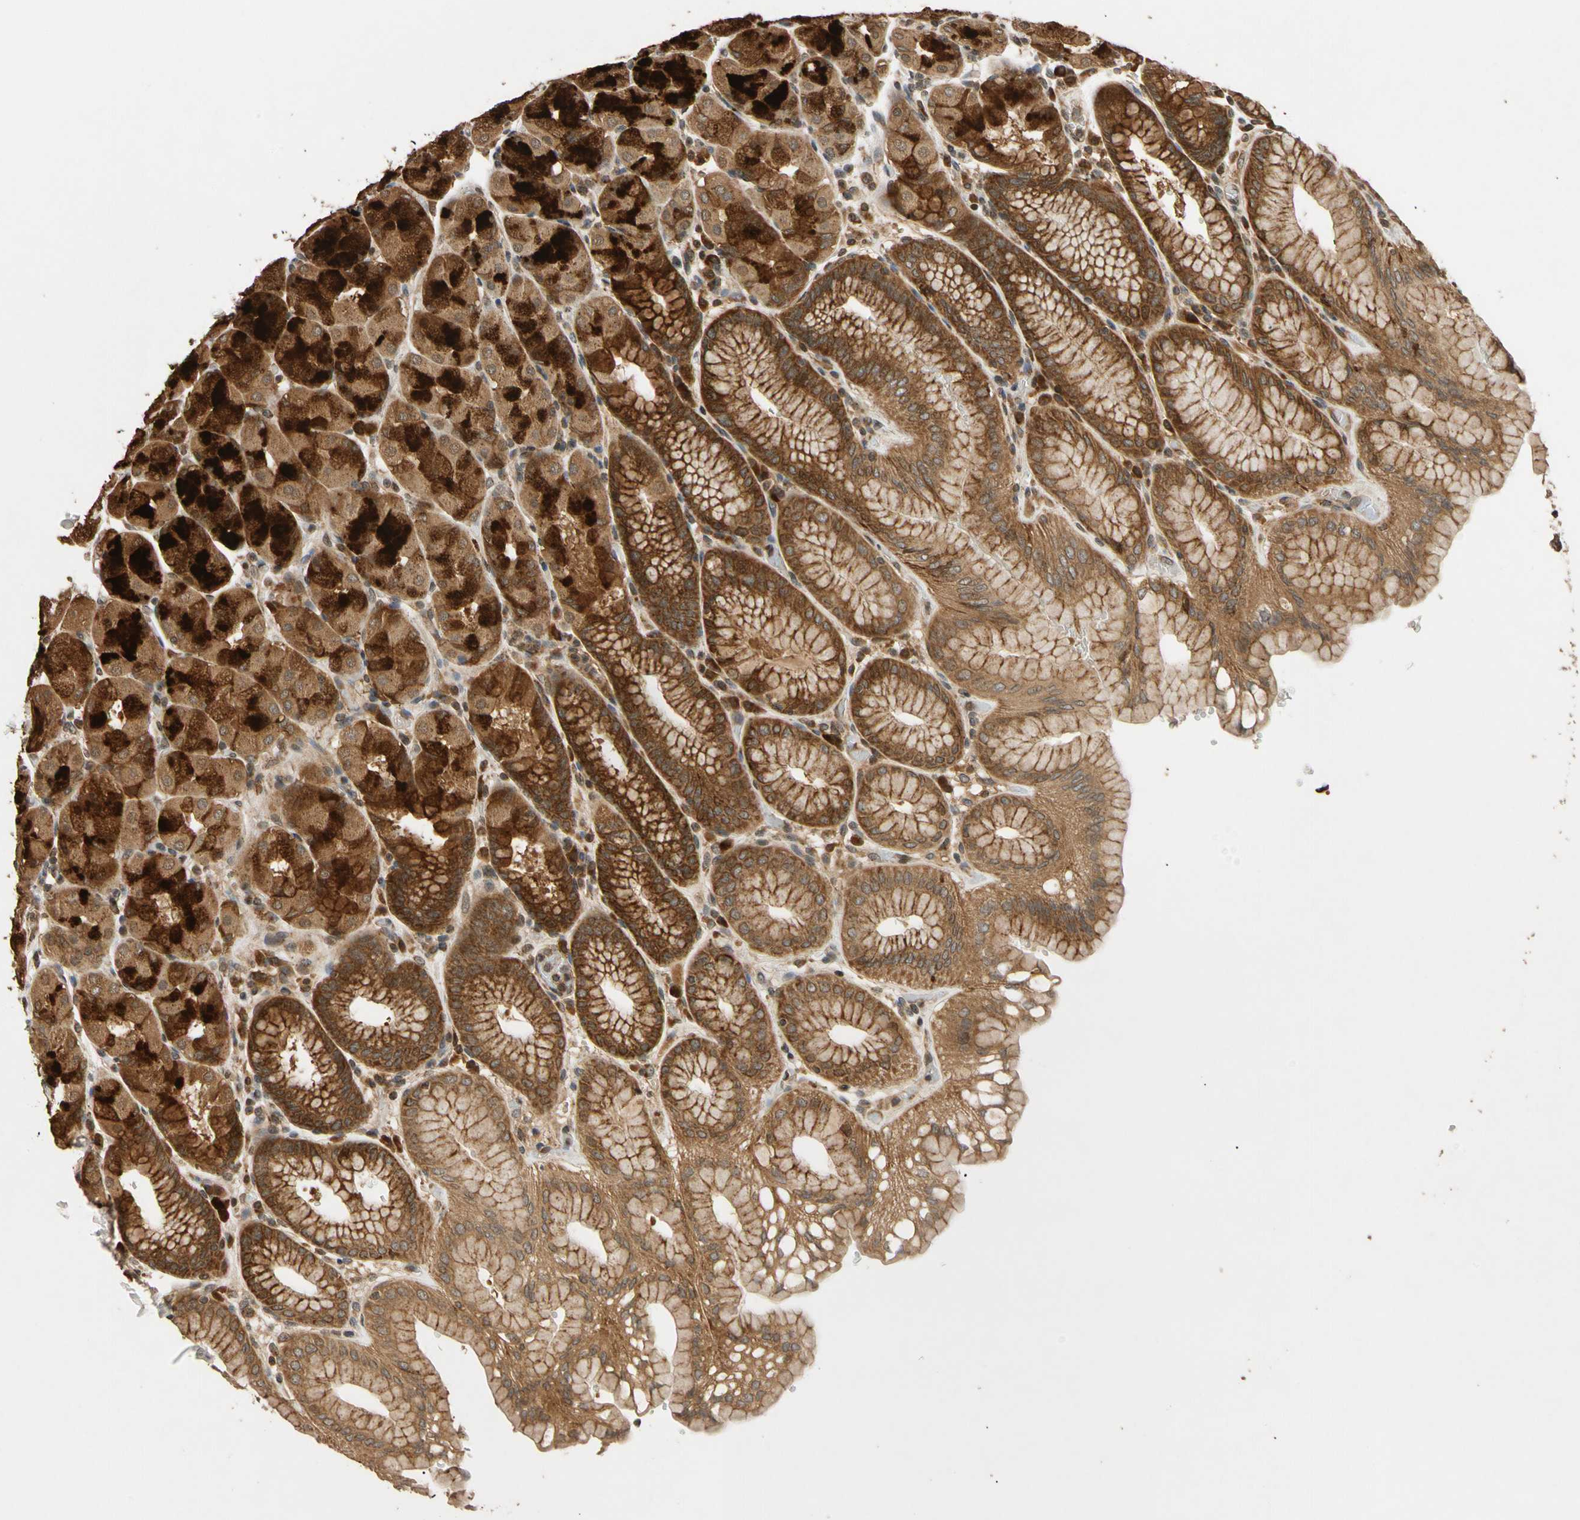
{"staining": {"intensity": "strong", "quantity": ">75%", "location": "cytoplasmic/membranous"}, "tissue": "stomach", "cell_type": "Glandular cells", "image_type": "normal", "snomed": [{"axis": "morphology", "description": "Normal tissue, NOS"}, {"axis": "topography", "description": "Stomach, upper"}, {"axis": "topography", "description": "Stomach"}], "caption": "Immunohistochemistry of unremarkable human stomach reveals high levels of strong cytoplasmic/membranous expression in about >75% of glandular cells. The protein is shown in brown color, while the nuclei are stained blue.", "gene": "MRPS22", "patient": {"sex": "male", "age": 76}}